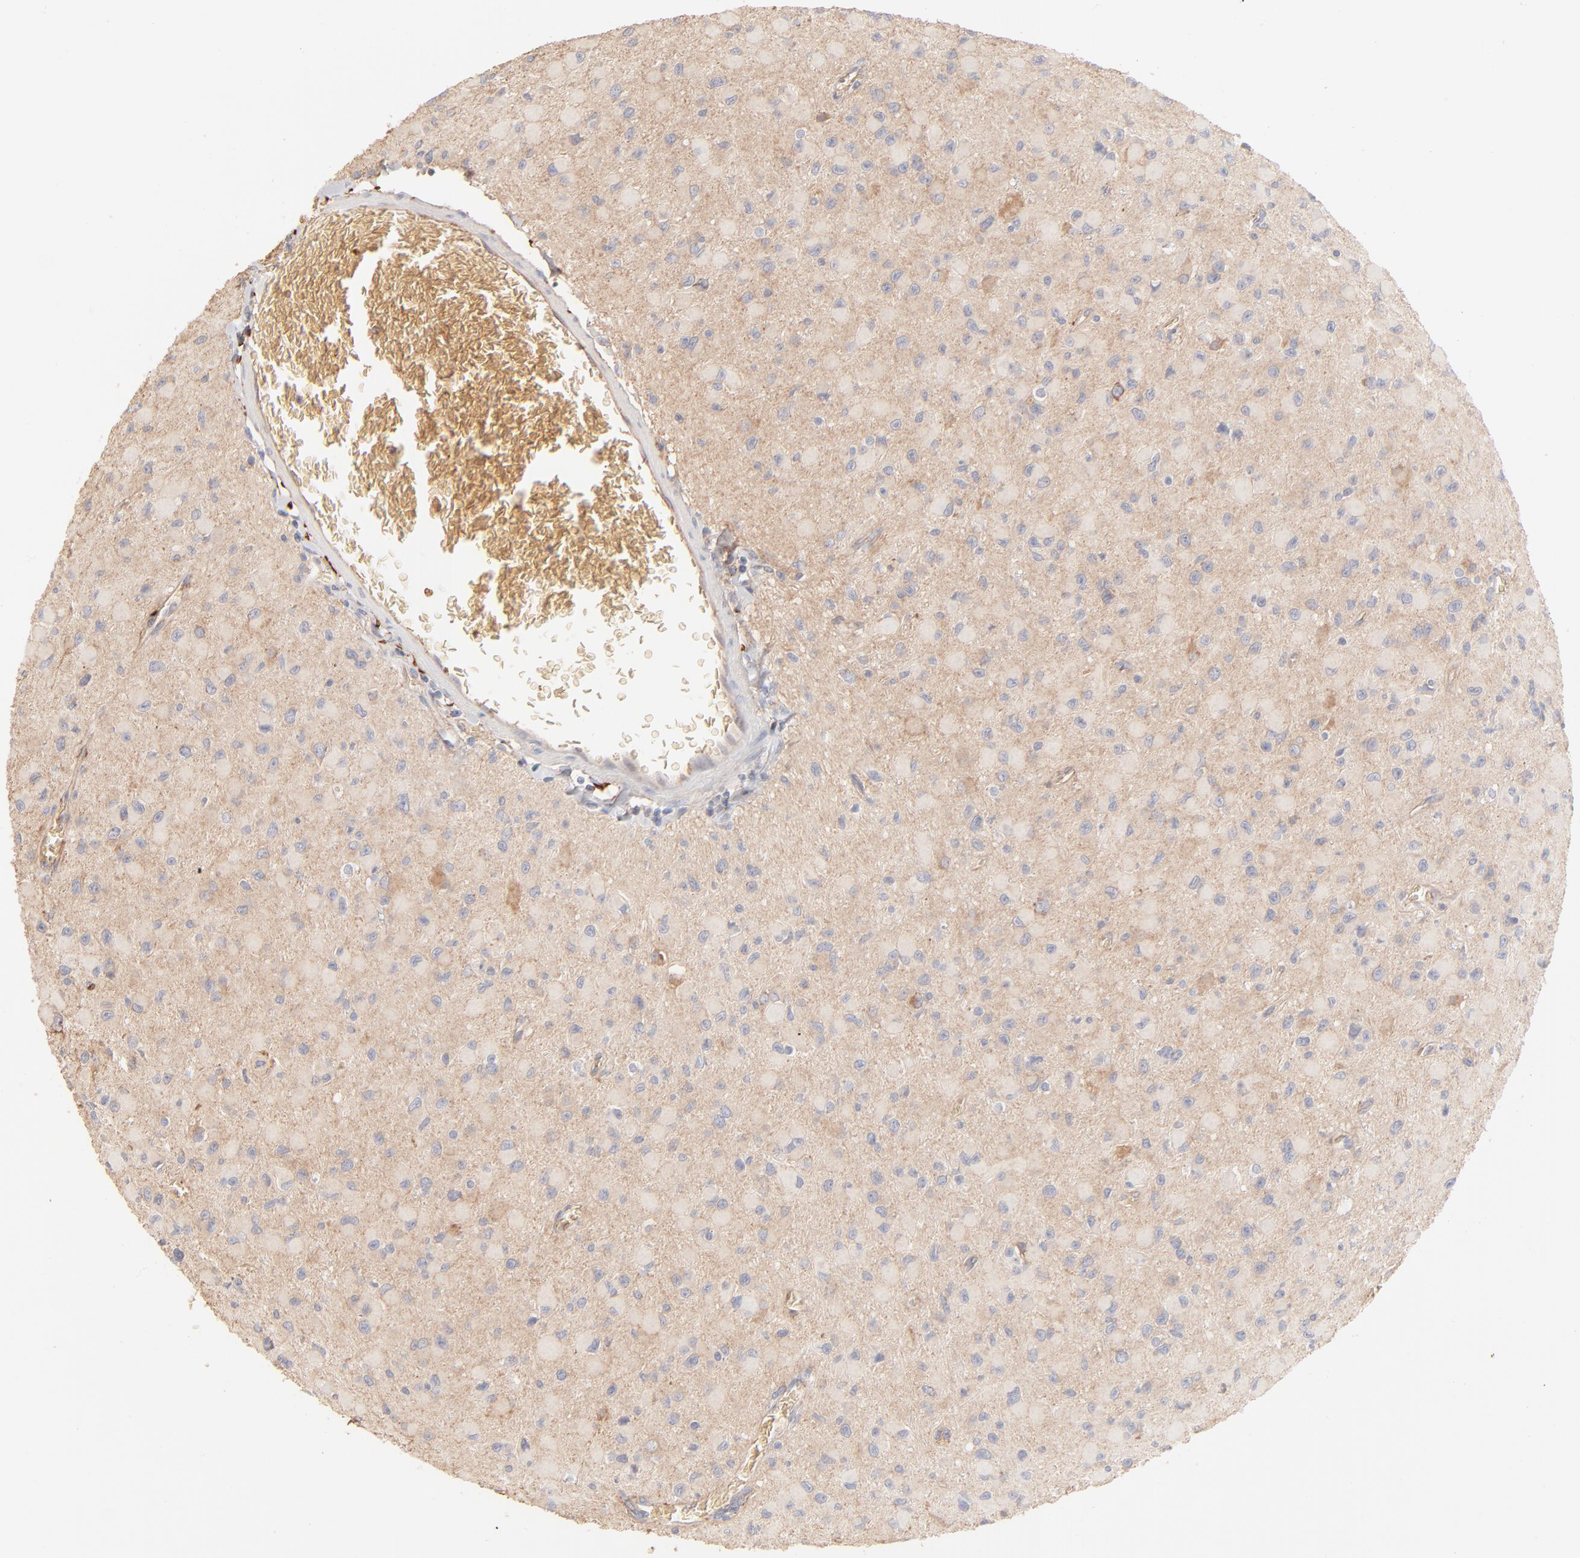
{"staining": {"intensity": "negative", "quantity": "none", "location": "none"}, "tissue": "glioma", "cell_type": "Tumor cells", "image_type": "cancer", "snomed": [{"axis": "morphology", "description": "Glioma, malignant, Low grade"}, {"axis": "topography", "description": "Brain"}], "caption": "Low-grade glioma (malignant) was stained to show a protein in brown. There is no significant positivity in tumor cells.", "gene": "SPTB", "patient": {"sex": "male", "age": 42}}